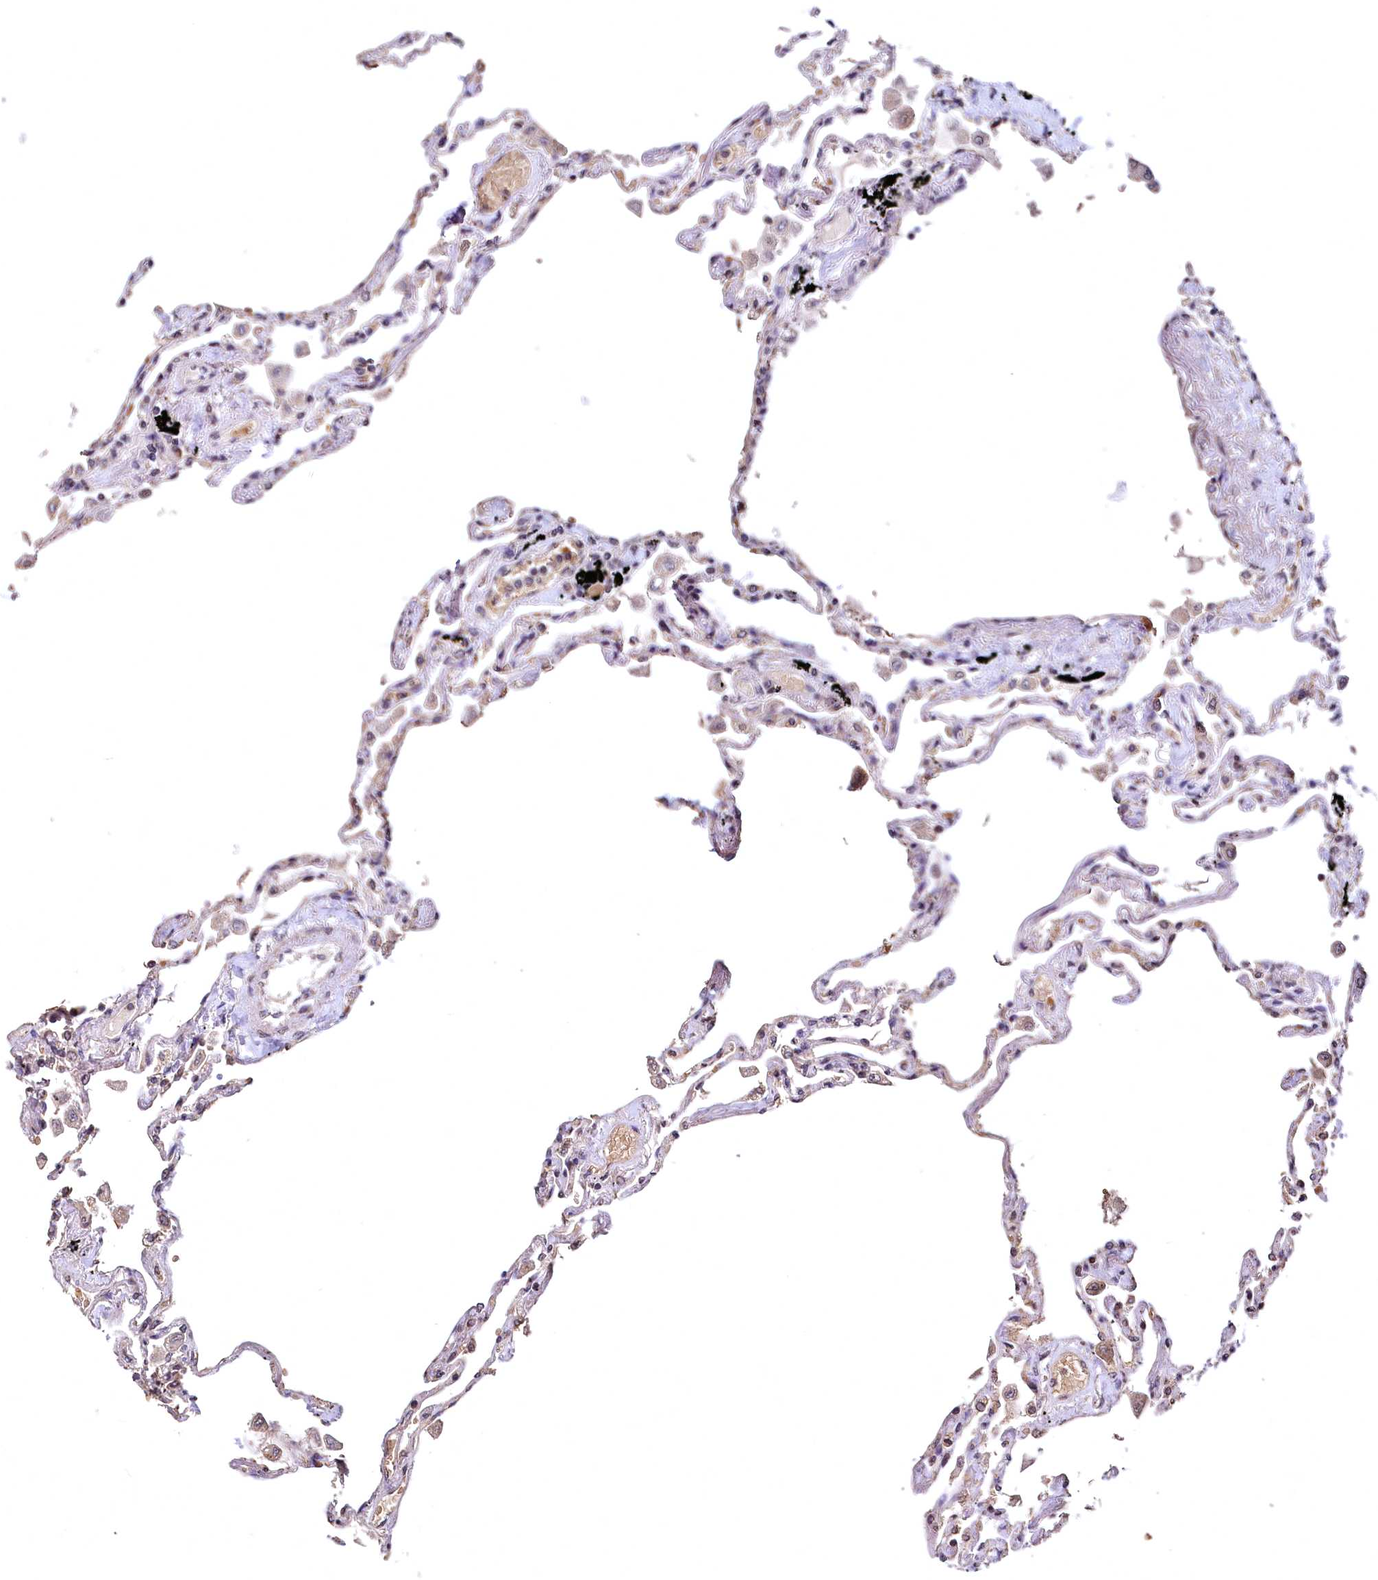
{"staining": {"intensity": "weak", "quantity": "25%-75%", "location": "cytoplasmic/membranous"}, "tissue": "lung", "cell_type": "Alveolar cells", "image_type": "normal", "snomed": [{"axis": "morphology", "description": "Normal tissue, NOS"}, {"axis": "topography", "description": "Lung"}], "caption": "Human lung stained for a protein (brown) shows weak cytoplasmic/membranous positive staining in about 25%-75% of alveolar cells.", "gene": "SPTA1", "patient": {"sex": "female", "age": 67}}